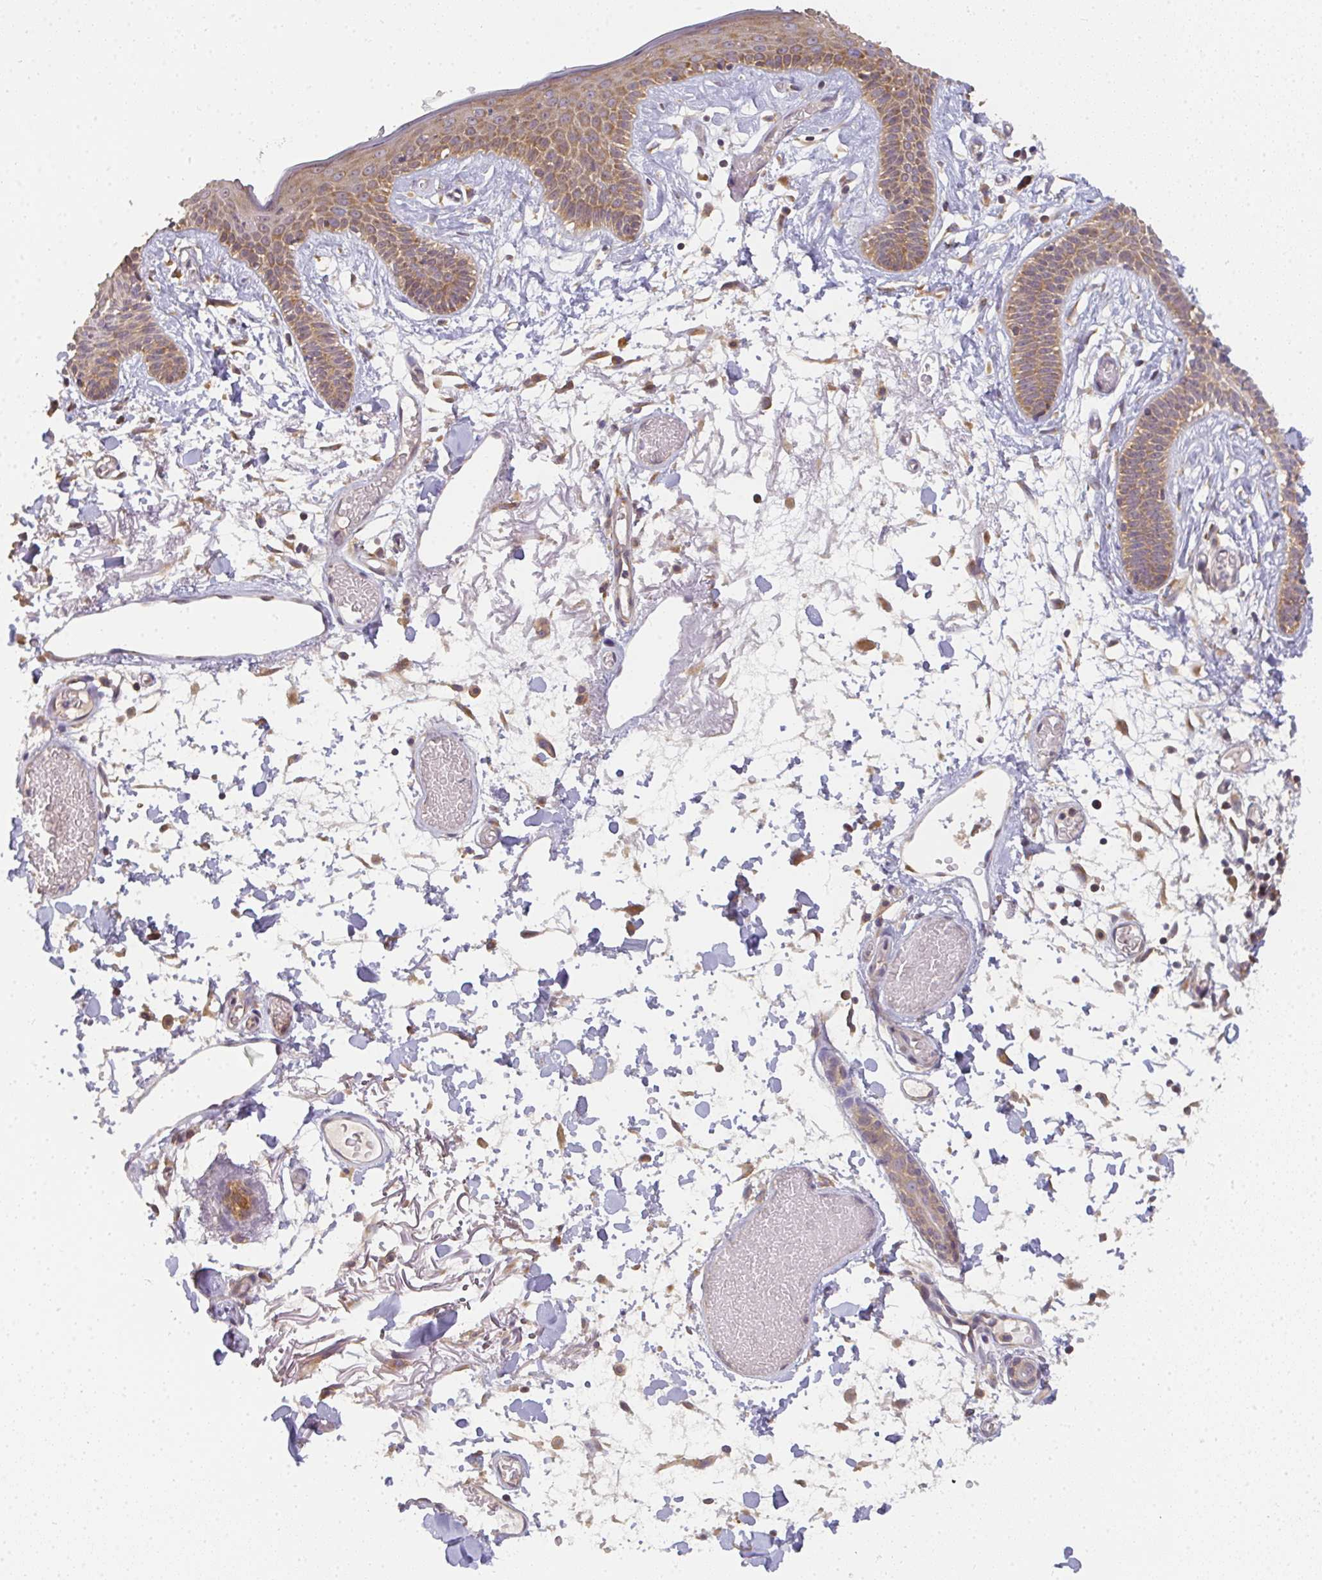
{"staining": {"intensity": "moderate", "quantity": ">75%", "location": "cytoplasmic/membranous"}, "tissue": "skin", "cell_type": "Fibroblasts", "image_type": "normal", "snomed": [{"axis": "morphology", "description": "Normal tissue, NOS"}, {"axis": "topography", "description": "Skin"}], "caption": "Skin stained with immunohistochemistry reveals moderate cytoplasmic/membranous staining in approximately >75% of fibroblasts. (DAB (3,3'-diaminobenzidine) = brown stain, brightfield microscopy at high magnification).", "gene": "SLC35B3", "patient": {"sex": "male", "age": 79}}